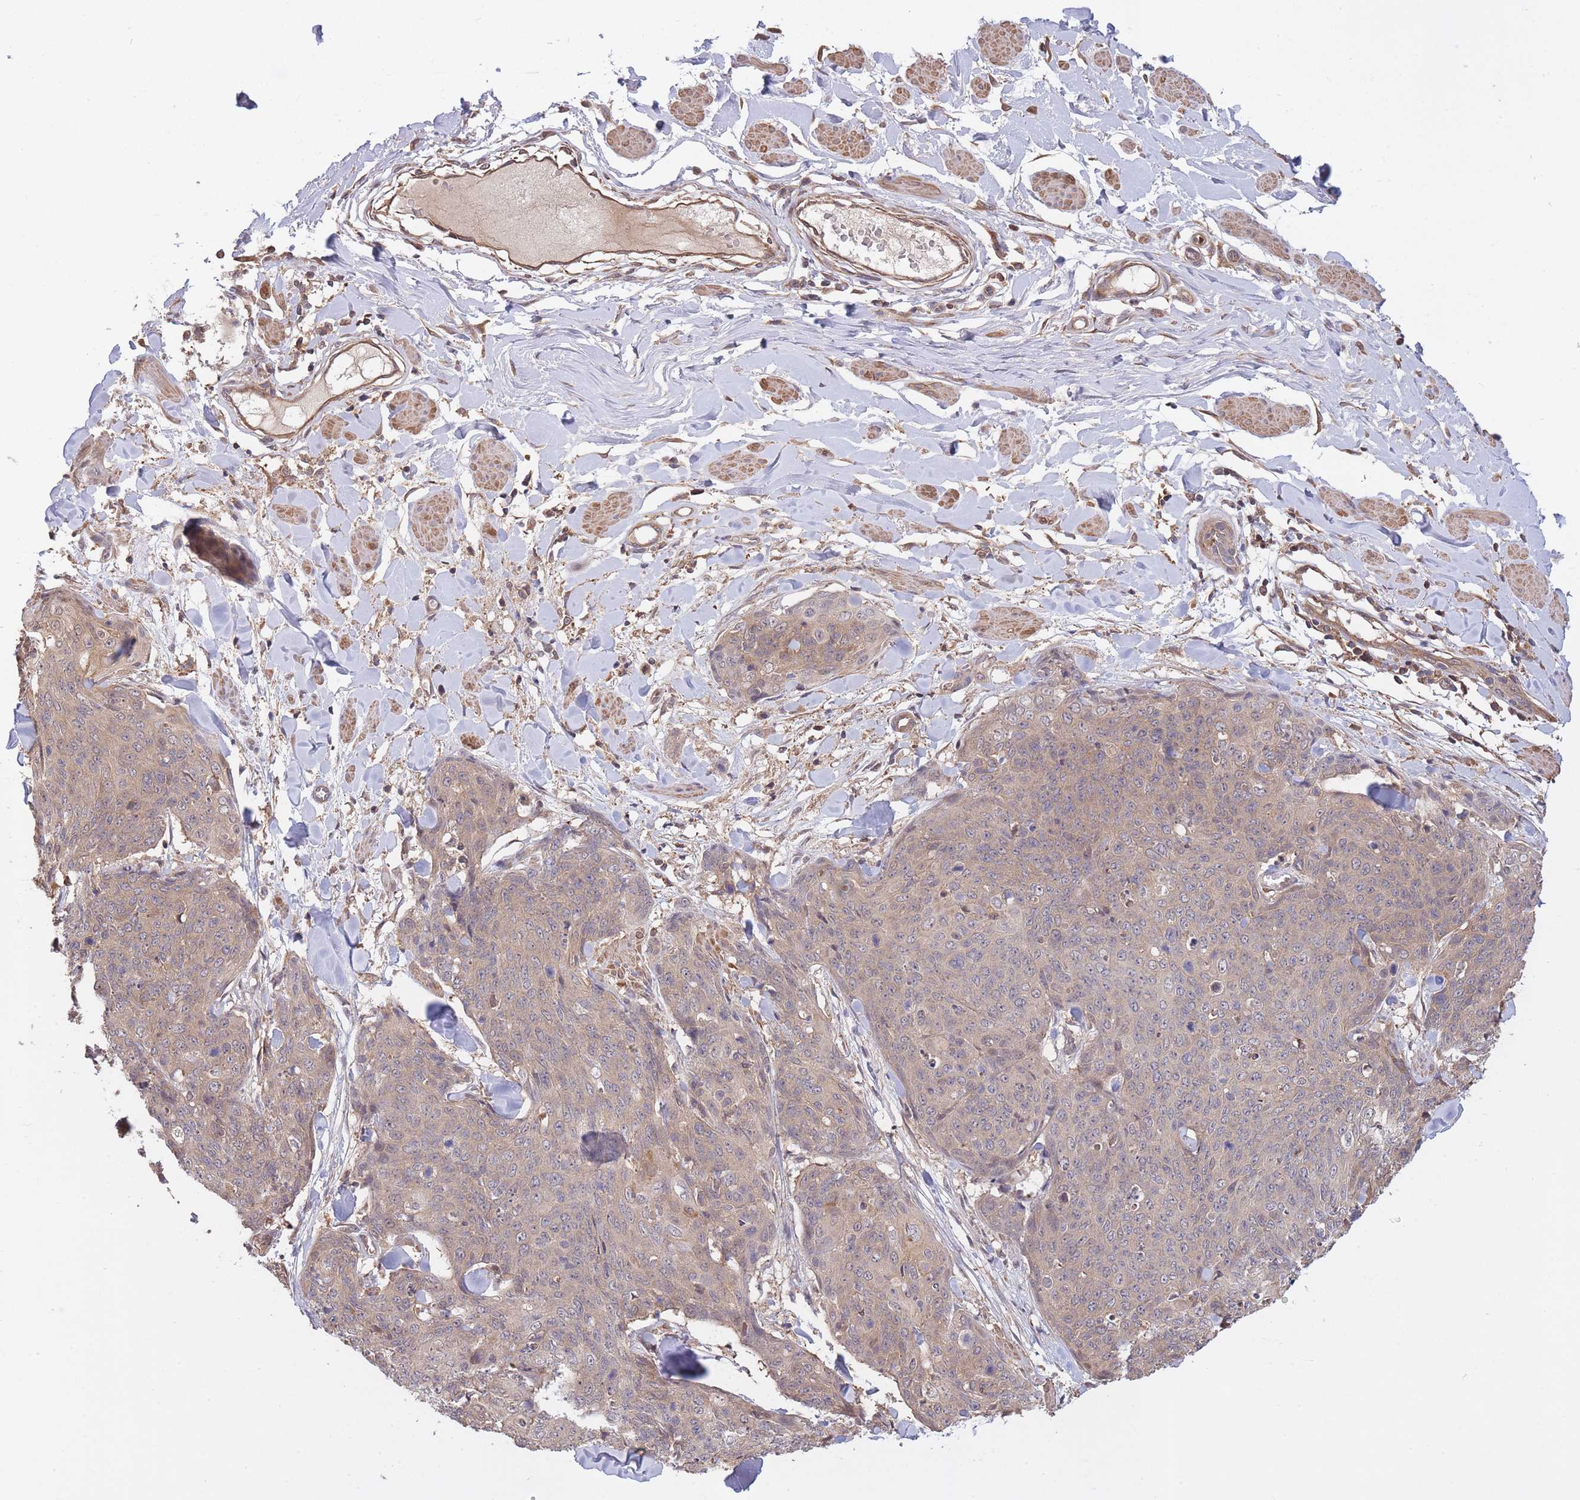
{"staining": {"intensity": "weak", "quantity": "<25%", "location": "cytoplasmic/membranous"}, "tissue": "skin cancer", "cell_type": "Tumor cells", "image_type": "cancer", "snomed": [{"axis": "morphology", "description": "Squamous cell carcinoma, NOS"}, {"axis": "topography", "description": "Skin"}, {"axis": "topography", "description": "Vulva"}], "caption": "Photomicrograph shows no significant protein positivity in tumor cells of skin squamous cell carcinoma.", "gene": "ZNF304", "patient": {"sex": "female", "age": 85}}